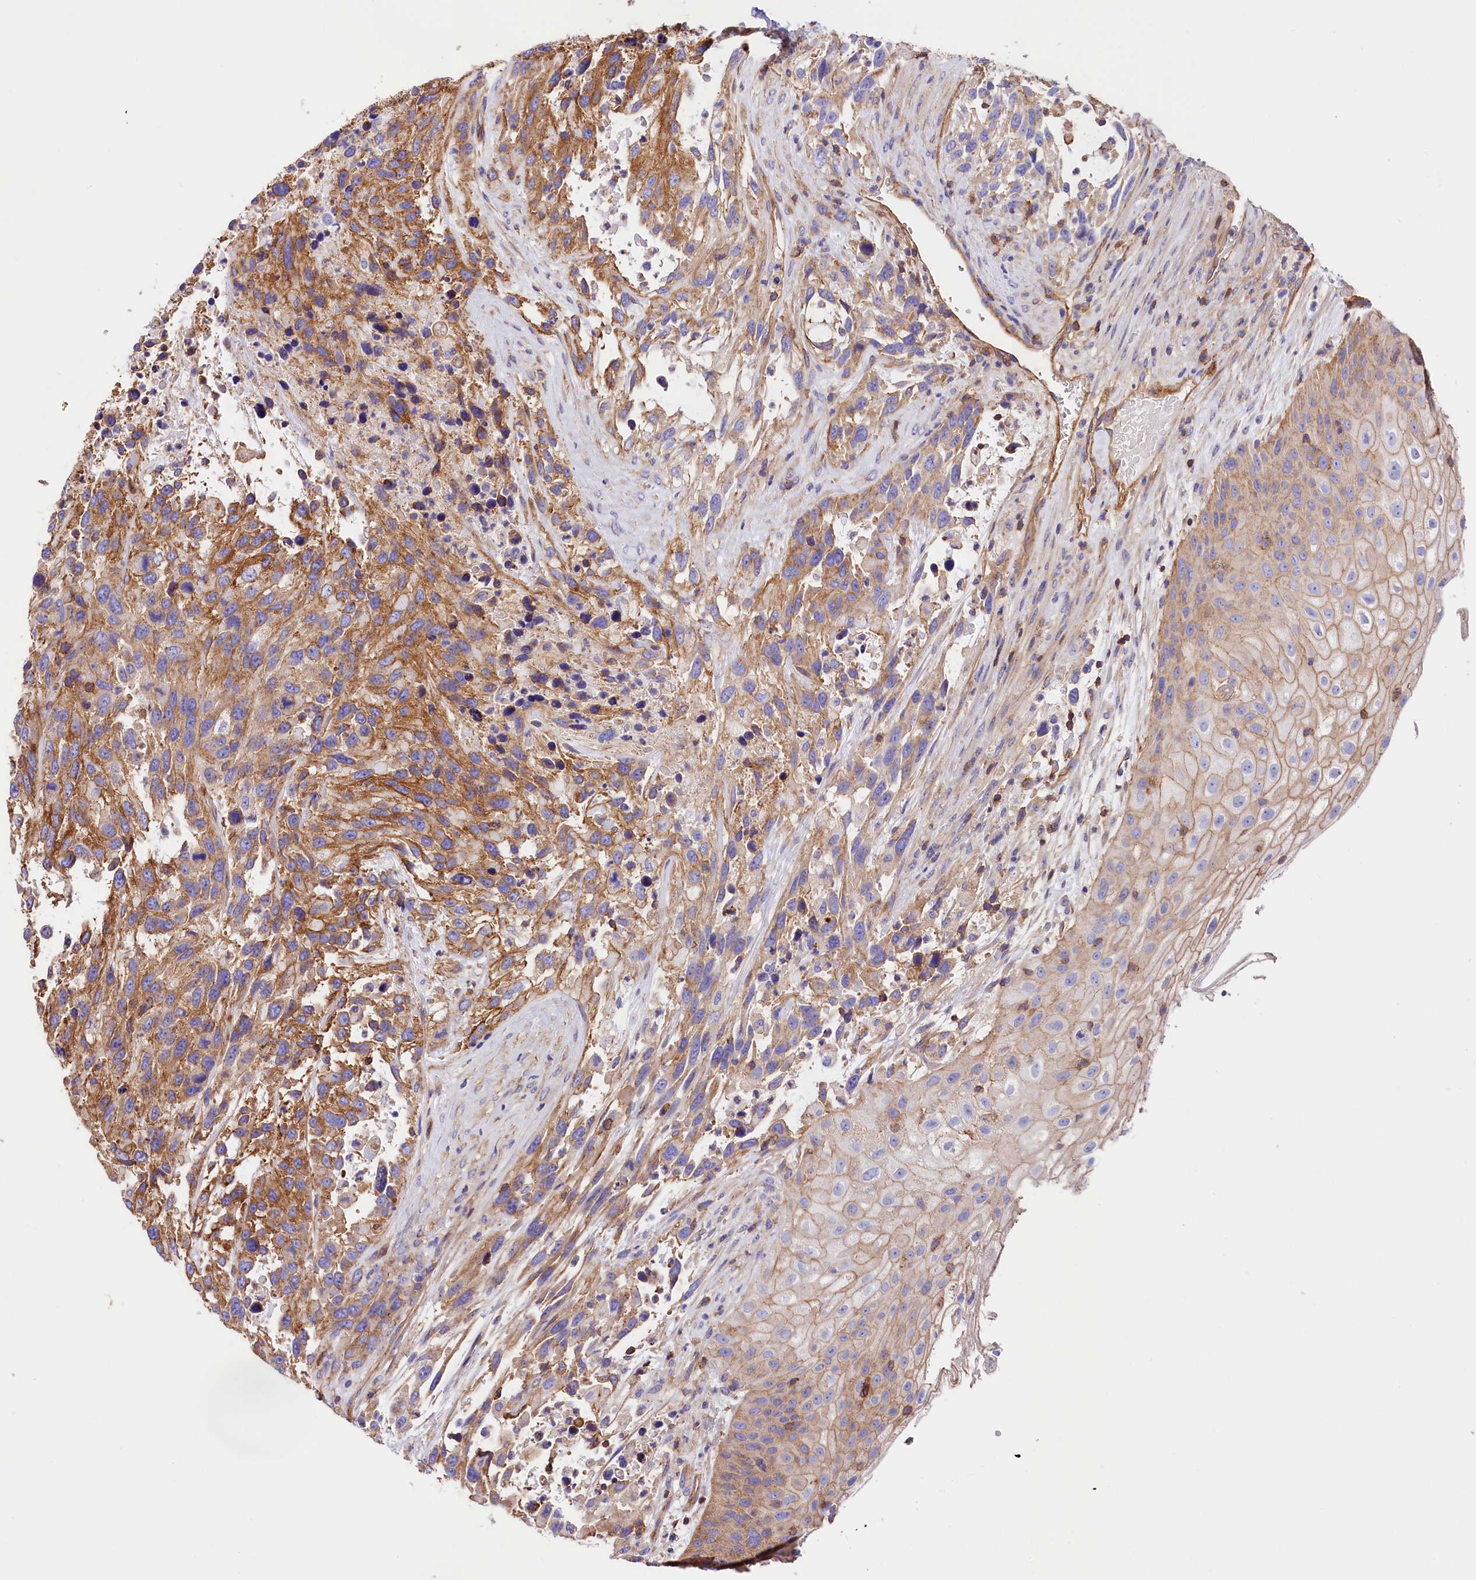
{"staining": {"intensity": "moderate", "quantity": "25%-75%", "location": "cytoplasmic/membranous"}, "tissue": "urothelial cancer", "cell_type": "Tumor cells", "image_type": "cancer", "snomed": [{"axis": "morphology", "description": "Urothelial carcinoma, High grade"}, {"axis": "topography", "description": "Urinary bladder"}], "caption": "Immunohistochemistry (IHC) (DAB (3,3'-diaminobenzidine)) staining of human urothelial cancer reveals moderate cytoplasmic/membranous protein positivity in about 25%-75% of tumor cells.", "gene": "ATP2B4", "patient": {"sex": "female", "age": 70}}